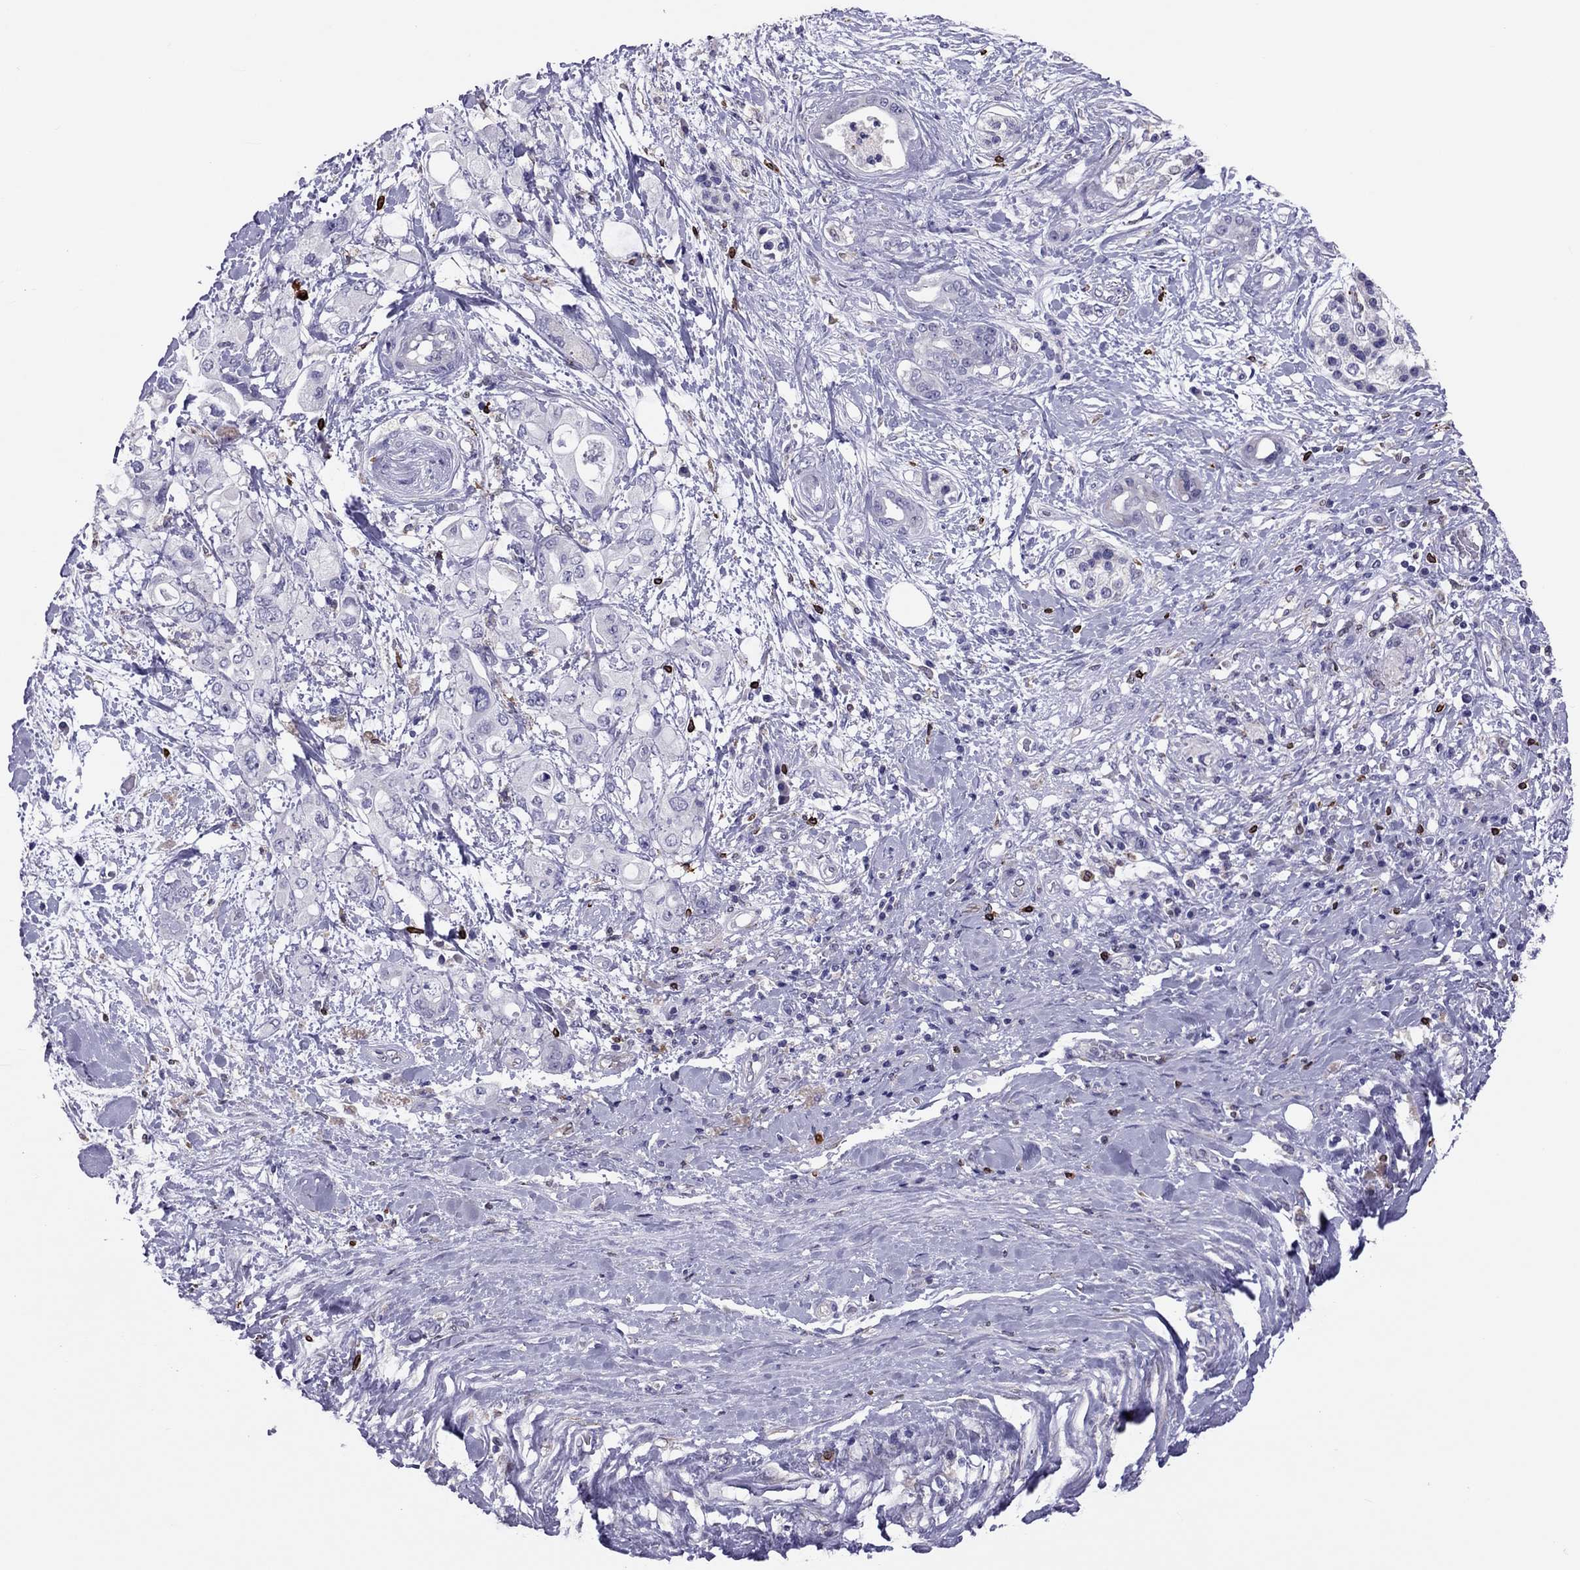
{"staining": {"intensity": "negative", "quantity": "none", "location": "none"}, "tissue": "pancreatic cancer", "cell_type": "Tumor cells", "image_type": "cancer", "snomed": [{"axis": "morphology", "description": "Adenocarcinoma, NOS"}, {"axis": "topography", "description": "Pancreas"}], "caption": "Tumor cells show no significant protein expression in pancreatic cancer (adenocarcinoma). (Brightfield microscopy of DAB IHC at high magnification).", "gene": "ADORA2A", "patient": {"sex": "female", "age": 56}}